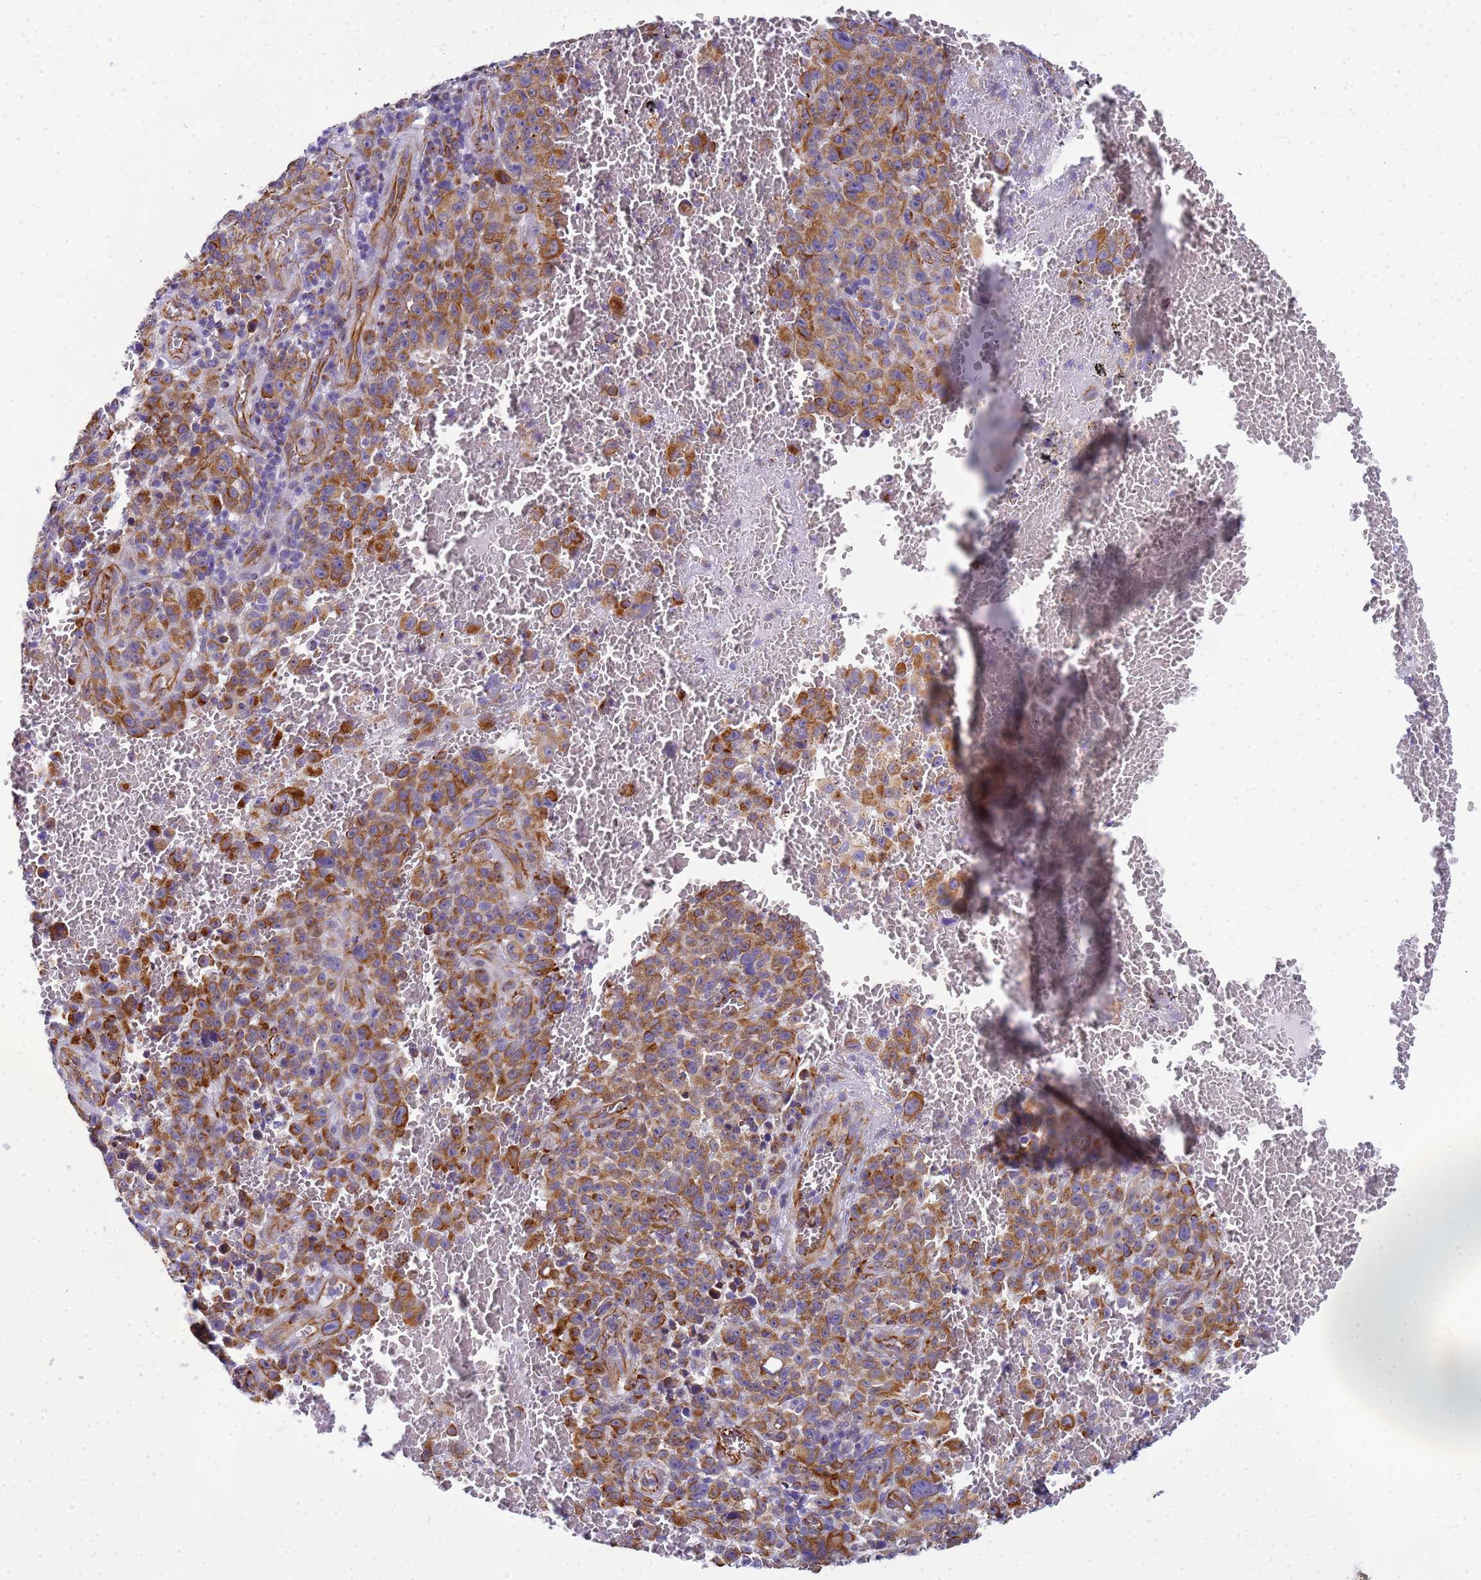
{"staining": {"intensity": "moderate", "quantity": ">75%", "location": "cytoplasmic/membranous"}, "tissue": "melanoma", "cell_type": "Tumor cells", "image_type": "cancer", "snomed": [{"axis": "morphology", "description": "Malignant melanoma, NOS"}, {"axis": "topography", "description": "Skin"}], "caption": "Human malignant melanoma stained with a brown dye exhibits moderate cytoplasmic/membranous positive positivity in approximately >75% of tumor cells.", "gene": "UBXN2B", "patient": {"sex": "female", "age": 82}}